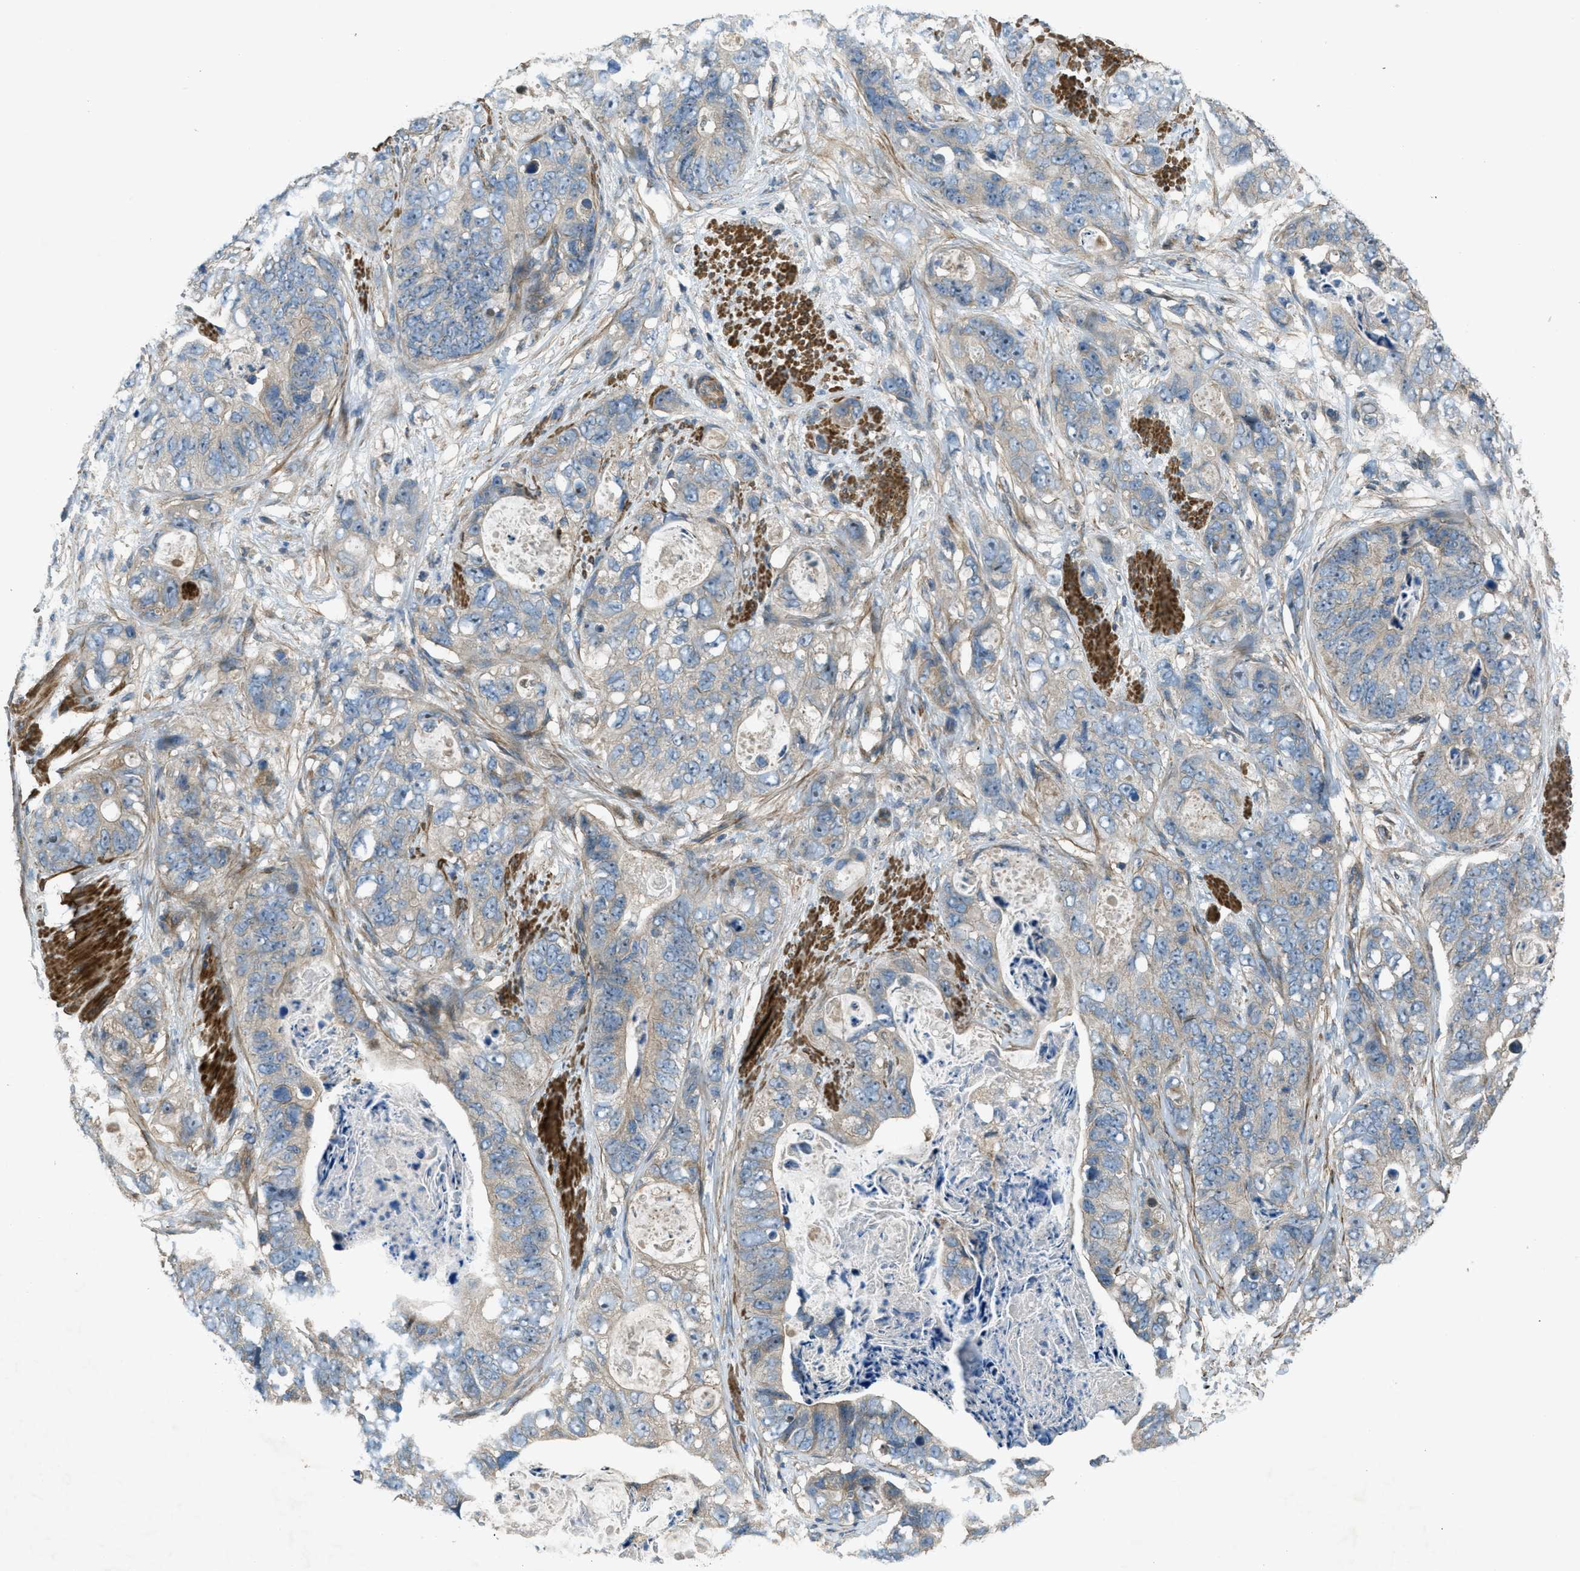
{"staining": {"intensity": "weak", "quantity": ">75%", "location": "cytoplasmic/membranous"}, "tissue": "stomach cancer", "cell_type": "Tumor cells", "image_type": "cancer", "snomed": [{"axis": "morphology", "description": "Adenocarcinoma, NOS"}, {"axis": "topography", "description": "Stomach"}], "caption": "Adenocarcinoma (stomach) stained with DAB (3,3'-diaminobenzidine) IHC displays low levels of weak cytoplasmic/membranous positivity in about >75% of tumor cells. Immunohistochemistry (ihc) stains the protein in brown and the nuclei are stained blue.", "gene": "VEZT", "patient": {"sex": "female", "age": 89}}